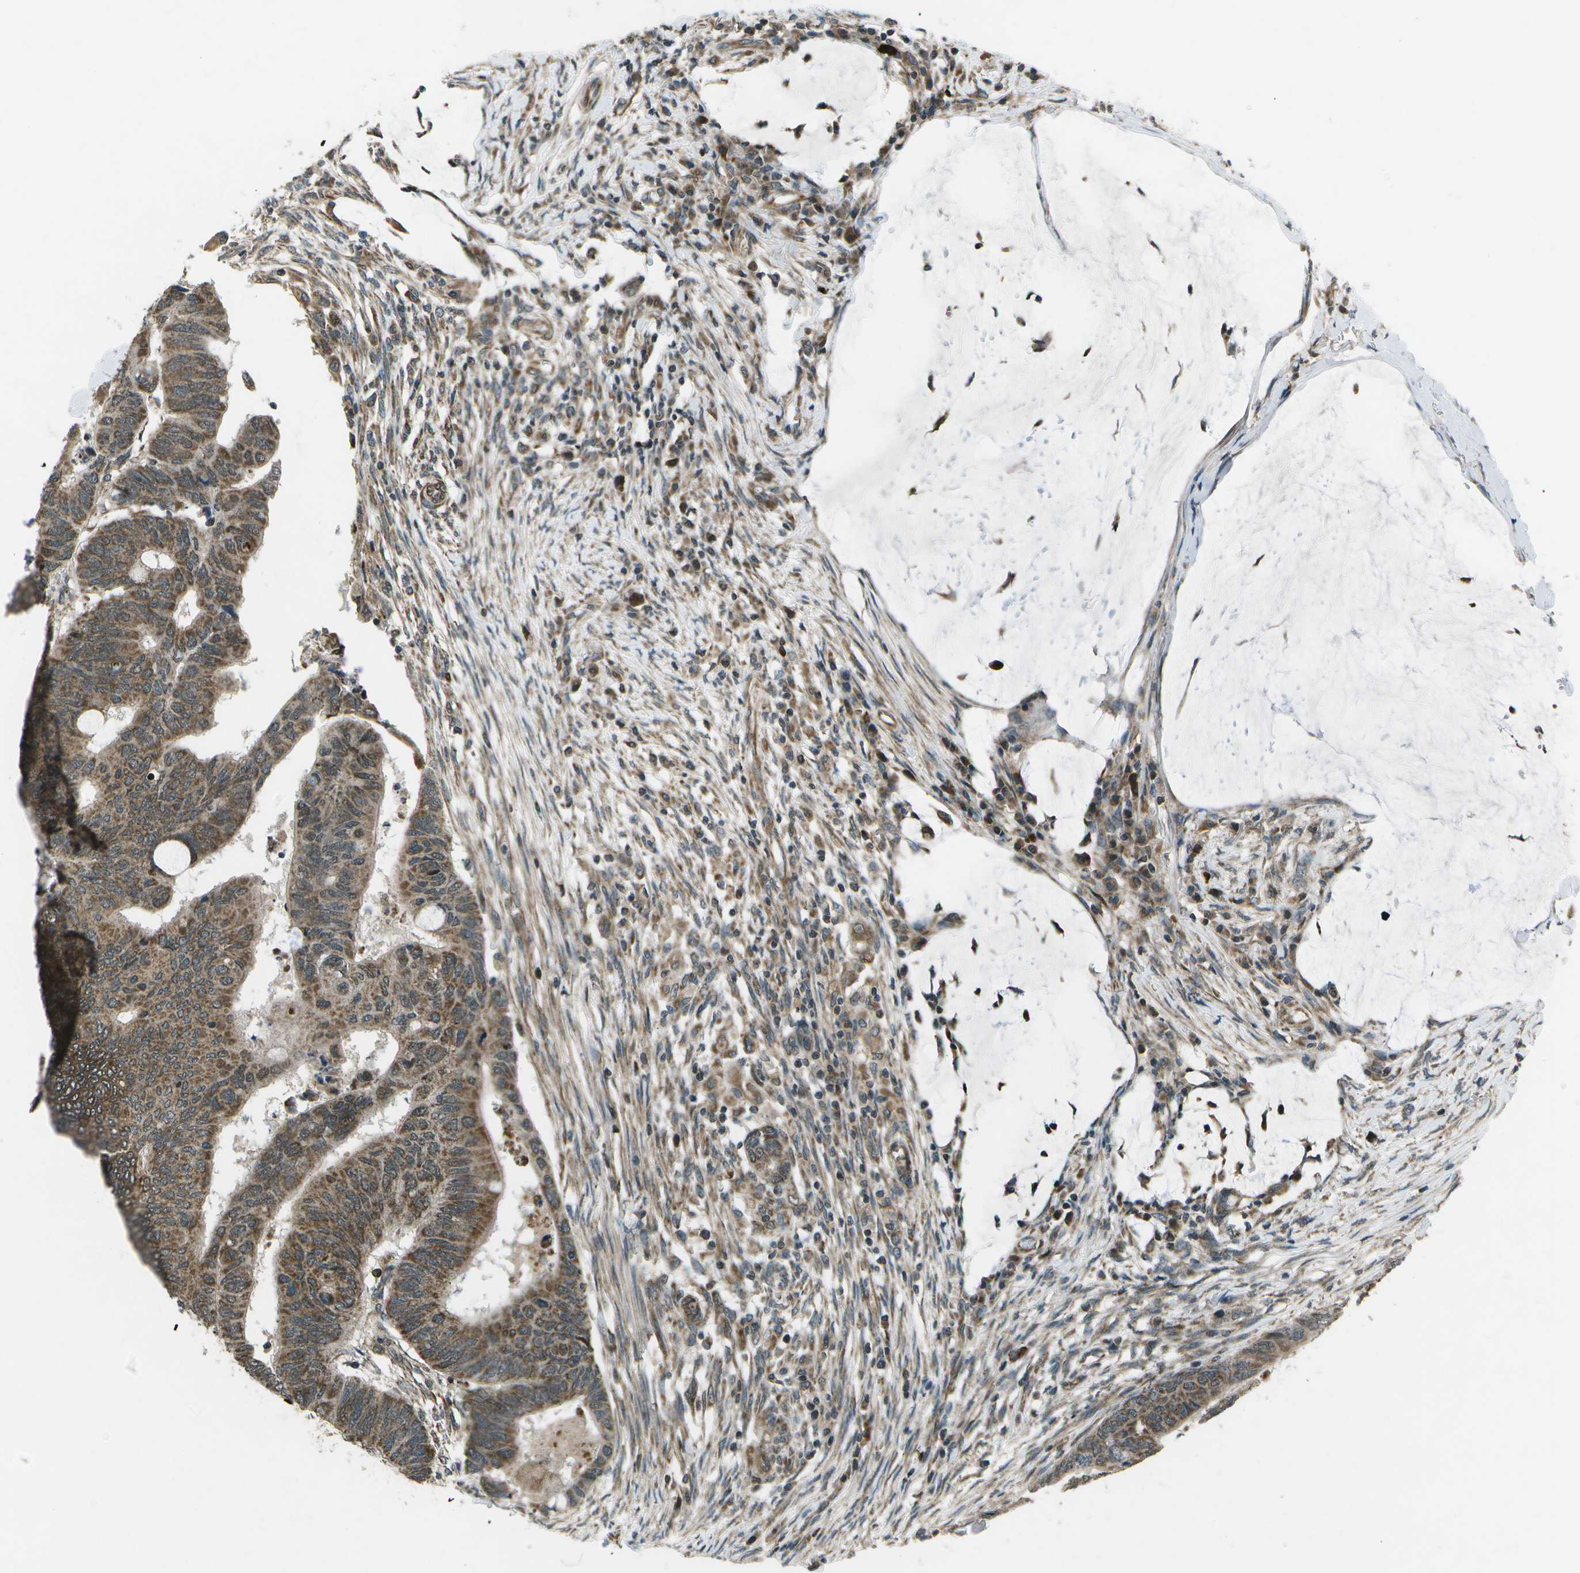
{"staining": {"intensity": "moderate", "quantity": ">75%", "location": "cytoplasmic/membranous"}, "tissue": "colorectal cancer", "cell_type": "Tumor cells", "image_type": "cancer", "snomed": [{"axis": "morphology", "description": "Normal tissue, NOS"}, {"axis": "morphology", "description": "Adenocarcinoma, NOS"}, {"axis": "topography", "description": "Rectum"}], "caption": "An image showing moderate cytoplasmic/membranous expression in about >75% of tumor cells in colorectal cancer (adenocarcinoma), as visualized by brown immunohistochemical staining.", "gene": "EIF2AK1", "patient": {"sex": "male", "age": 92}}